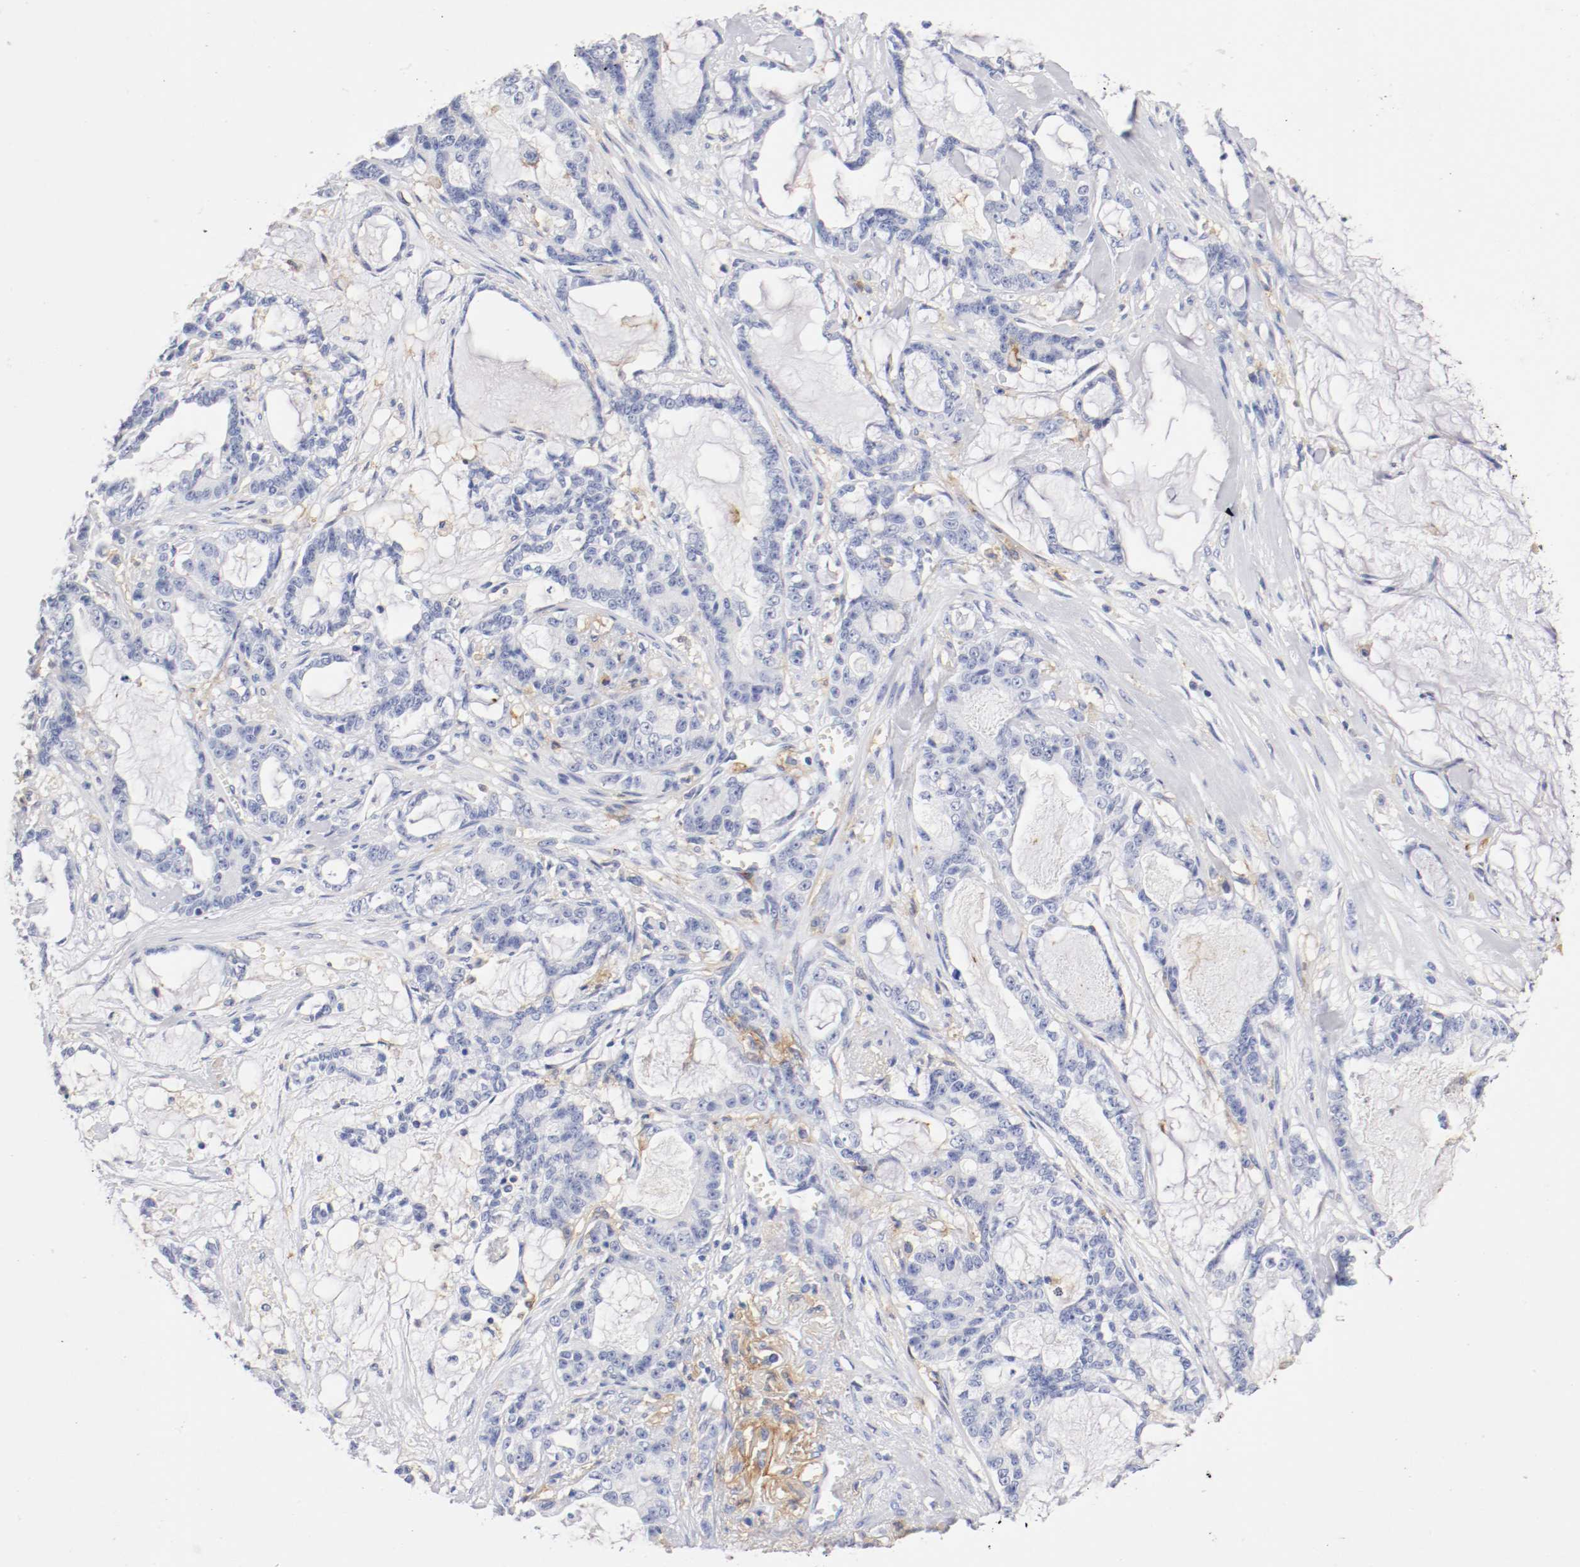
{"staining": {"intensity": "negative", "quantity": "none", "location": "none"}, "tissue": "pancreatic cancer", "cell_type": "Tumor cells", "image_type": "cancer", "snomed": [{"axis": "morphology", "description": "Adenocarcinoma, NOS"}, {"axis": "topography", "description": "Pancreas"}], "caption": "Pancreatic adenocarcinoma was stained to show a protein in brown. There is no significant staining in tumor cells. (Immunohistochemistry (ihc), brightfield microscopy, high magnification).", "gene": "ITGAX", "patient": {"sex": "female", "age": 73}}